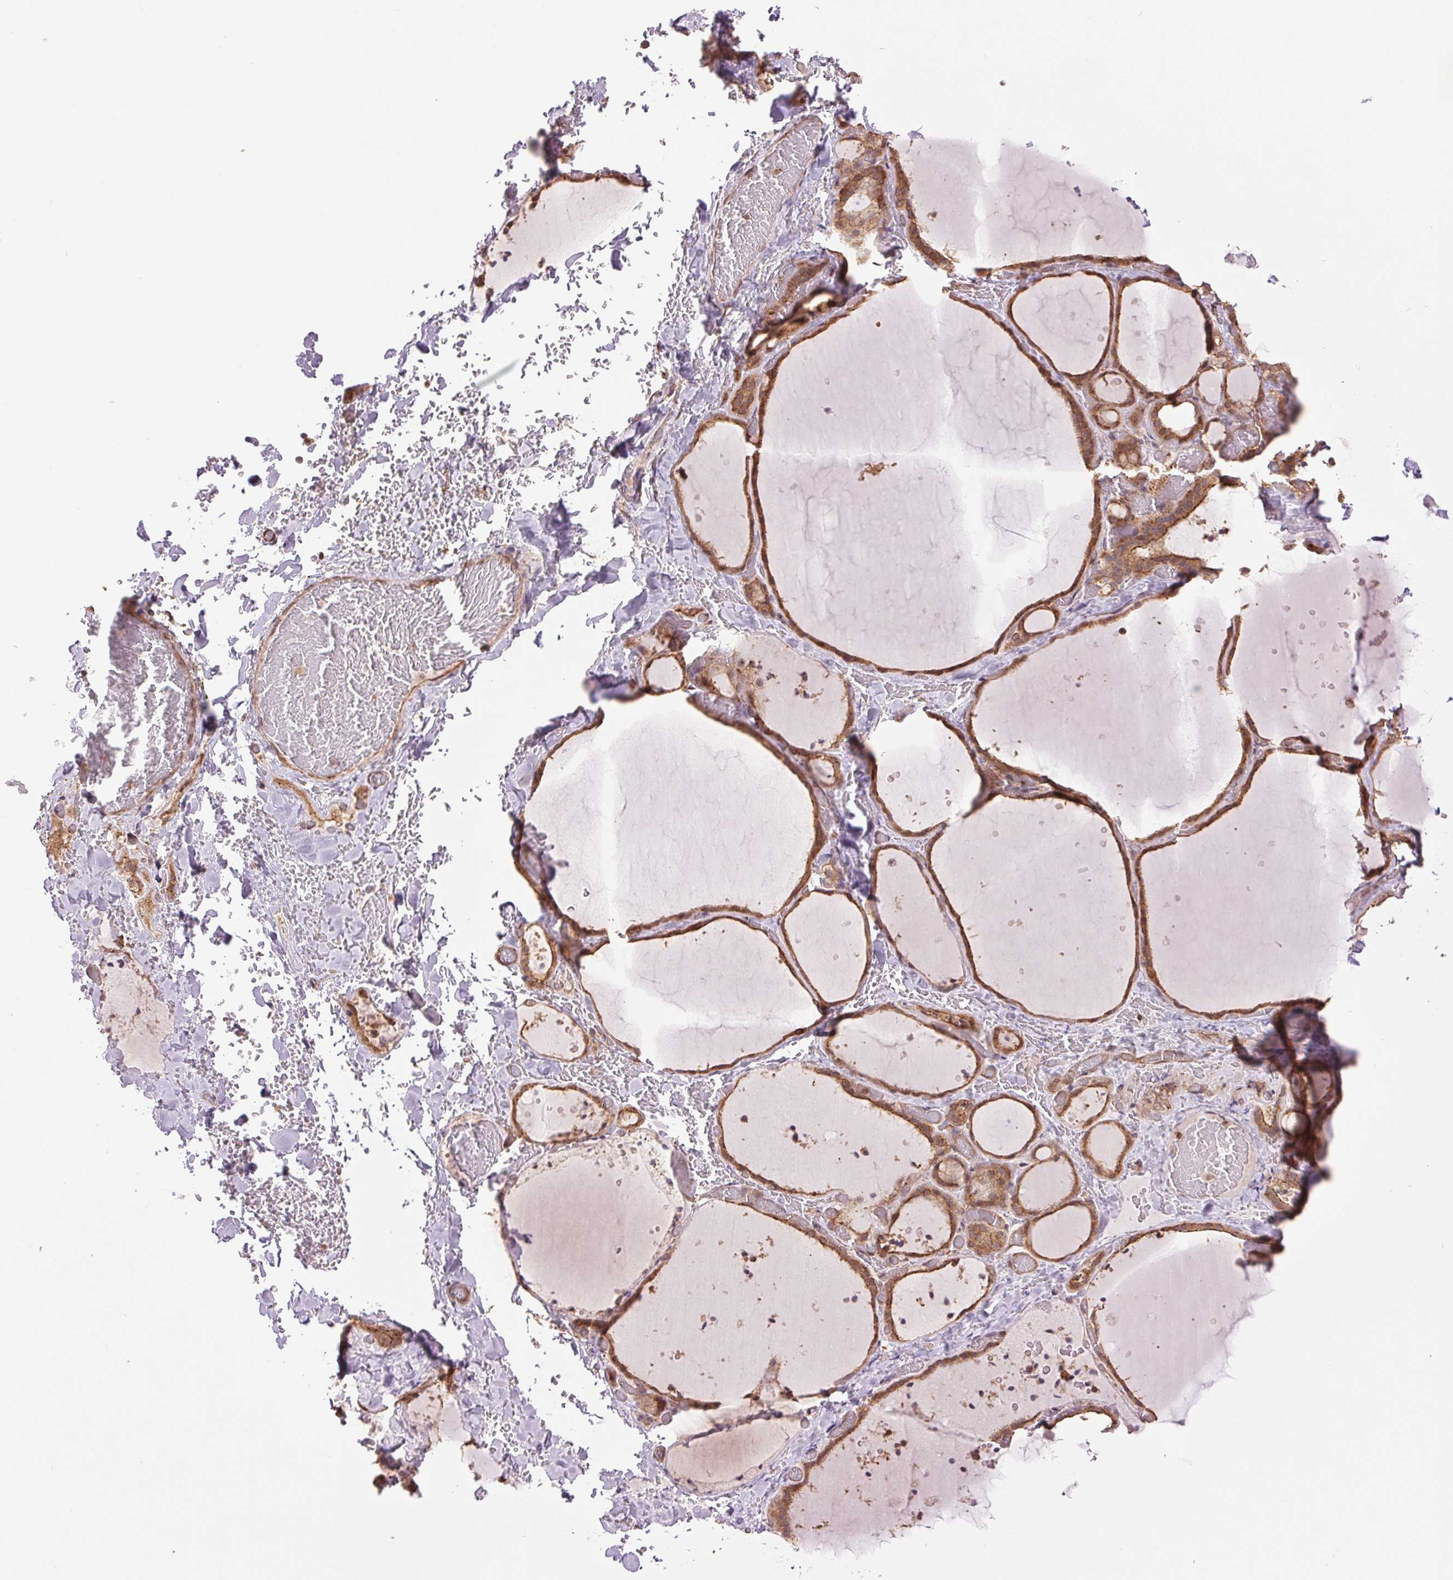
{"staining": {"intensity": "moderate", "quantity": ">75%", "location": "cytoplasmic/membranous"}, "tissue": "thyroid gland", "cell_type": "Glandular cells", "image_type": "normal", "snomed": [{"axis": "morphology", "description": "Normal tissue, NOS"}, {"axis": "topography", "description": "Thyroid gland"}], "caption": "Glandular cells reveal medium levels of moderate cytoplasmic/membranous expression in approximately >75% of cells in benign thyroid gland.", "gene": "STARD7", "patient": {"sex": "female", "age": 36}}